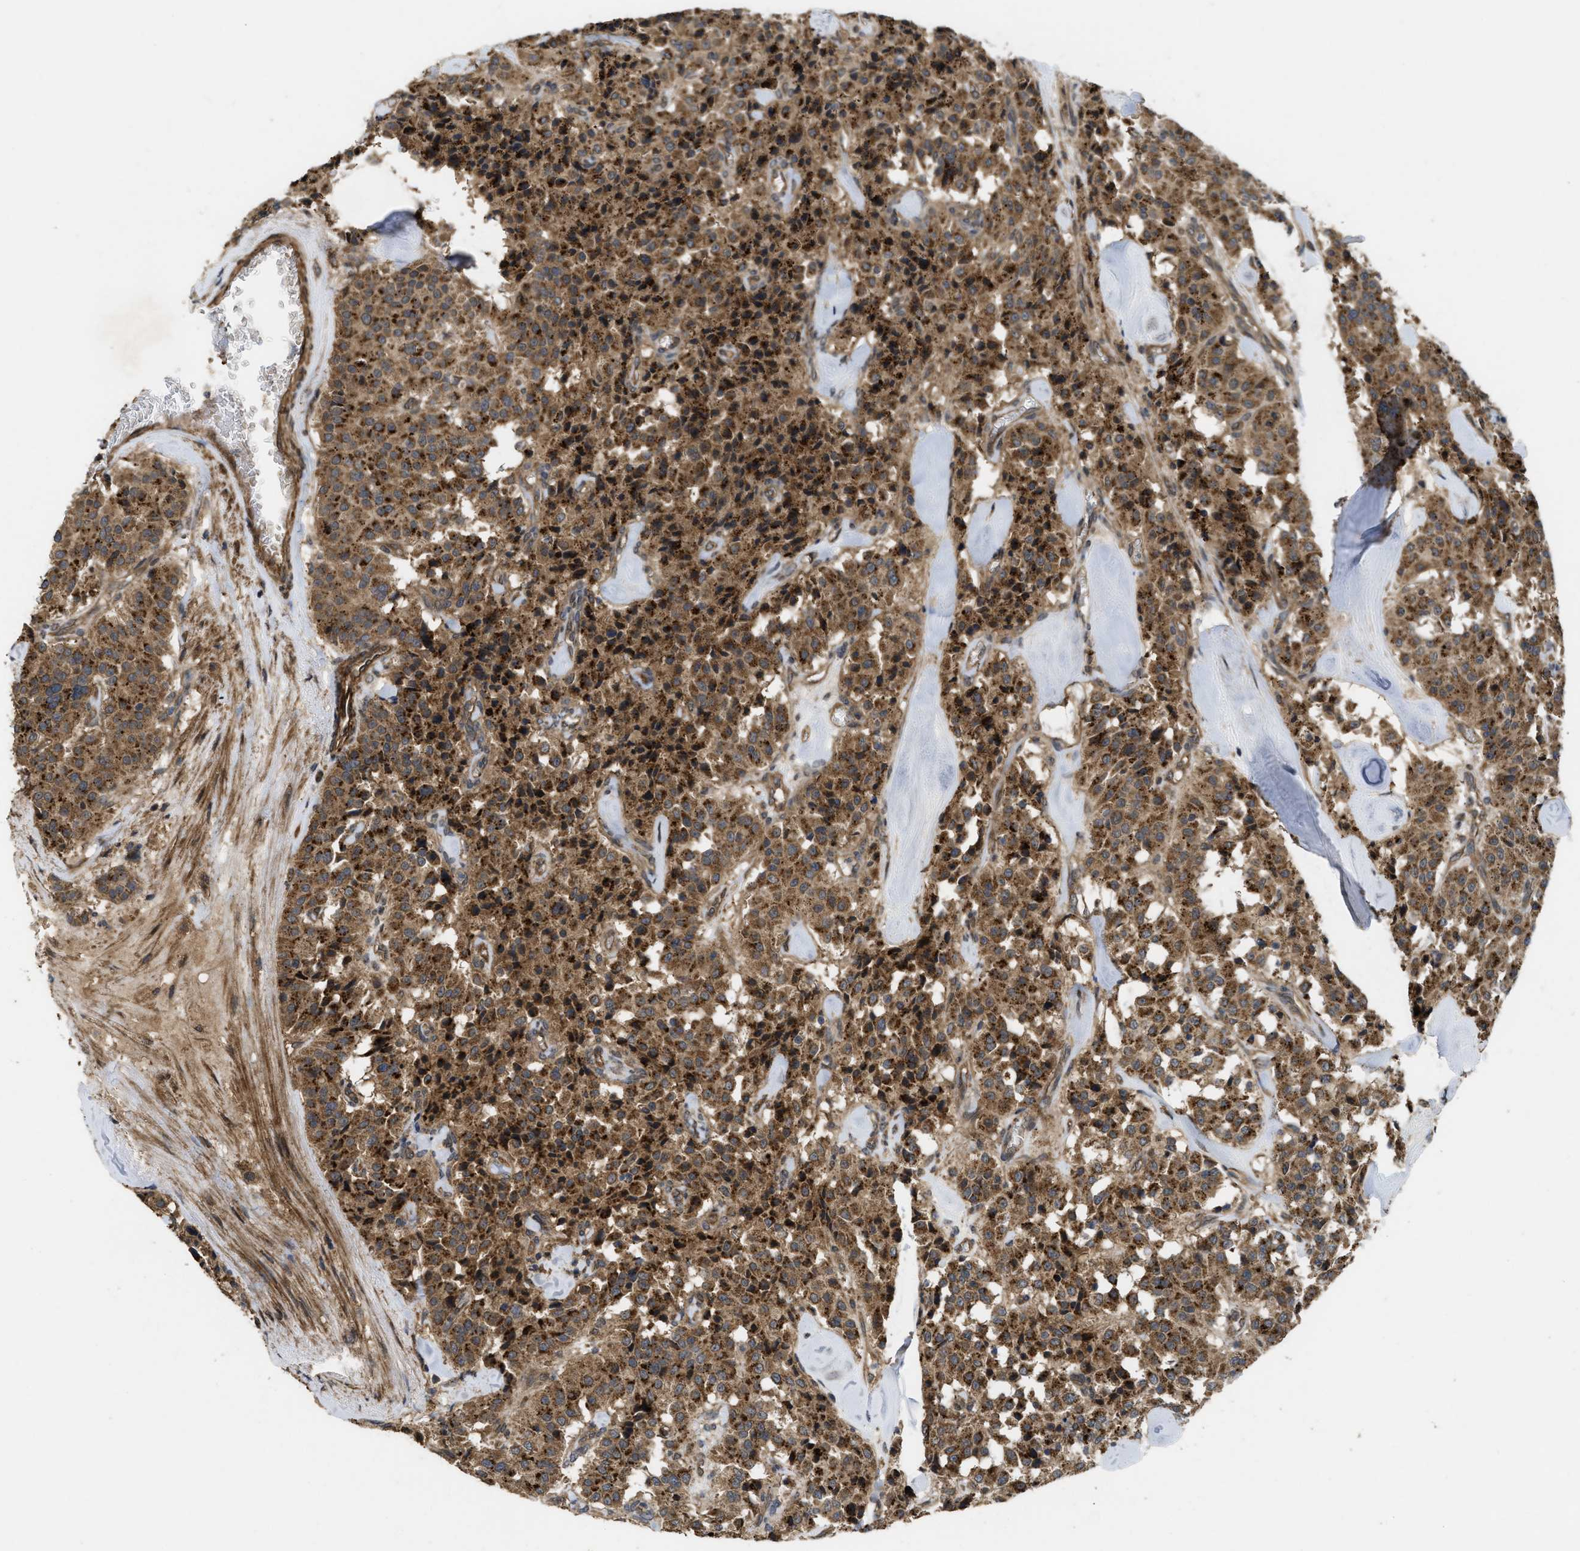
{"staining": {"intensity": "strong", "quantity": ">75%", "location": "cytoplasmic/membranous"}, "tissue": "carcinoid", "cell_type": "Tumor cells", "image_type": "cancer", "snomed": [{"axis": "morphology", "description": "Carcinoid, malignant, NOS"}, {"axis": "topography", "description": "Lung"}], "caption": "Tumor cells display high levels of strong cytoplasmic/membranous staining in about >75% of cells in carcinoid. Ihc stains the protein in brown and the nuclei are stained blue.", "gene": "FZD6", "patient": {"sex": "male", "age": 30}}